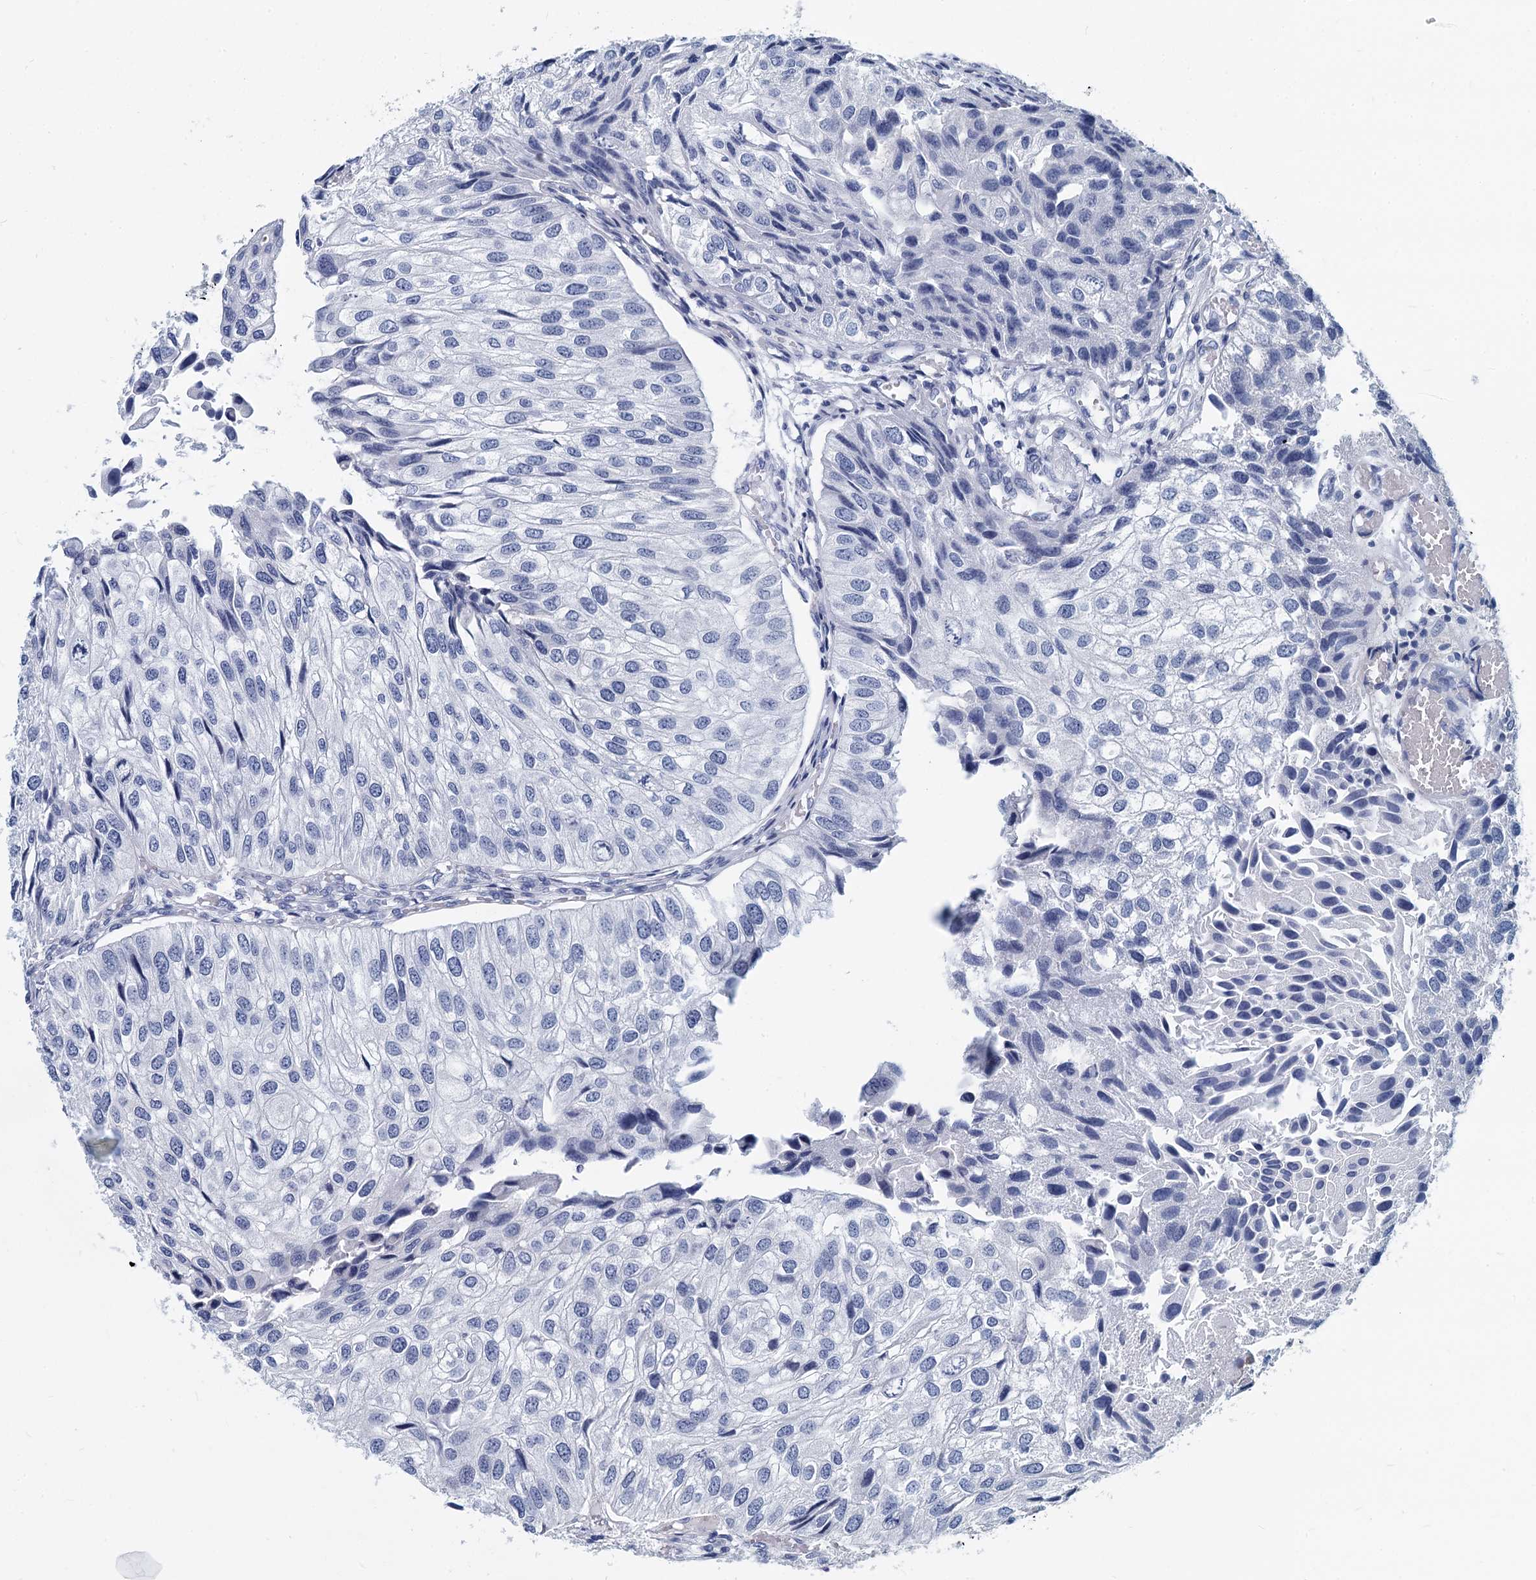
{"staining": {"intensity": "negative", "quantity": "none", "location": "none"}, "tissue": "urothelial cancer", "cell_type": "Tumor cells", "image_type": "cancer", "snomed": [{"axis": "morphology", "description": "Urothelial carcinoma, Low grade"}, {"axis": "topography", "description": "Urinary bladder"}], "caption": "High magnification brightfield microscopy of urothelial cancer stained with DAB (3,3'-diaminobenzidine) (brown) and counterstained with hematoxylin (blue): tumor cells show no significant positivity. (Brightfield microscopy of DAB immunohistochemistry (IHC) at high magnification).", "gene": "GSTM3", "patient": {"sex": "female", "age": 89}}